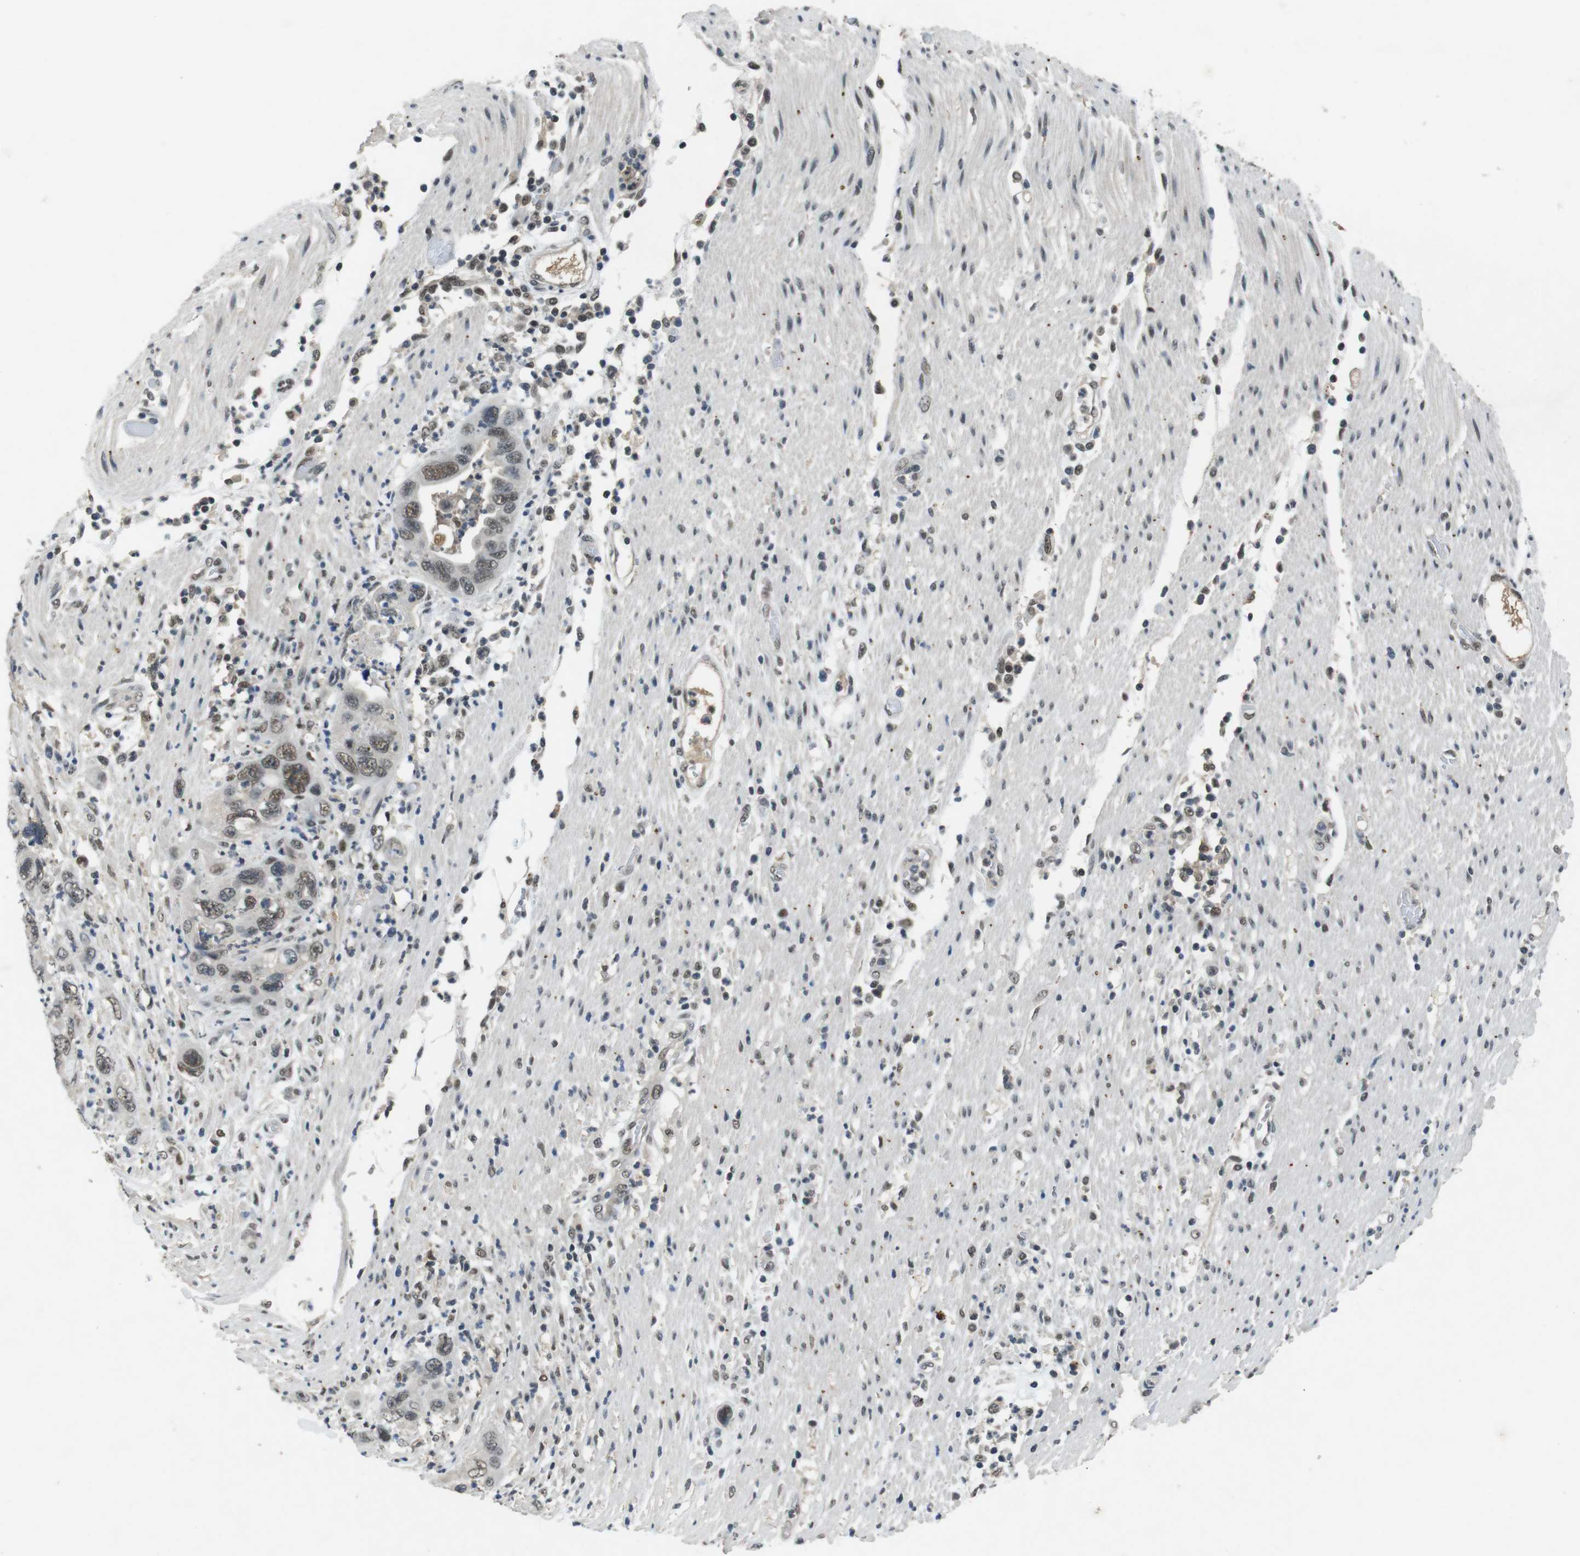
{"staining": {"intensity": "weak", "quantity": ">75%", "location": "nuclear"}, "tissue": "pancreatic cancer", "cell_type": "Tumor cells", "image_type": "cancer", "snomed": [{"axis": "morphology", "description": "Adenocarcinoma, NOS"}, {"axis": "topography", "description": "Pancreas"}], "caption": "A photomicrograph of human pancreatic adenocarcinoma stained for a protein exhibits weak nuclear brown staining in tumor cells.", "gene": "USP7", "patient": {"sex": "female", "age": 71}}